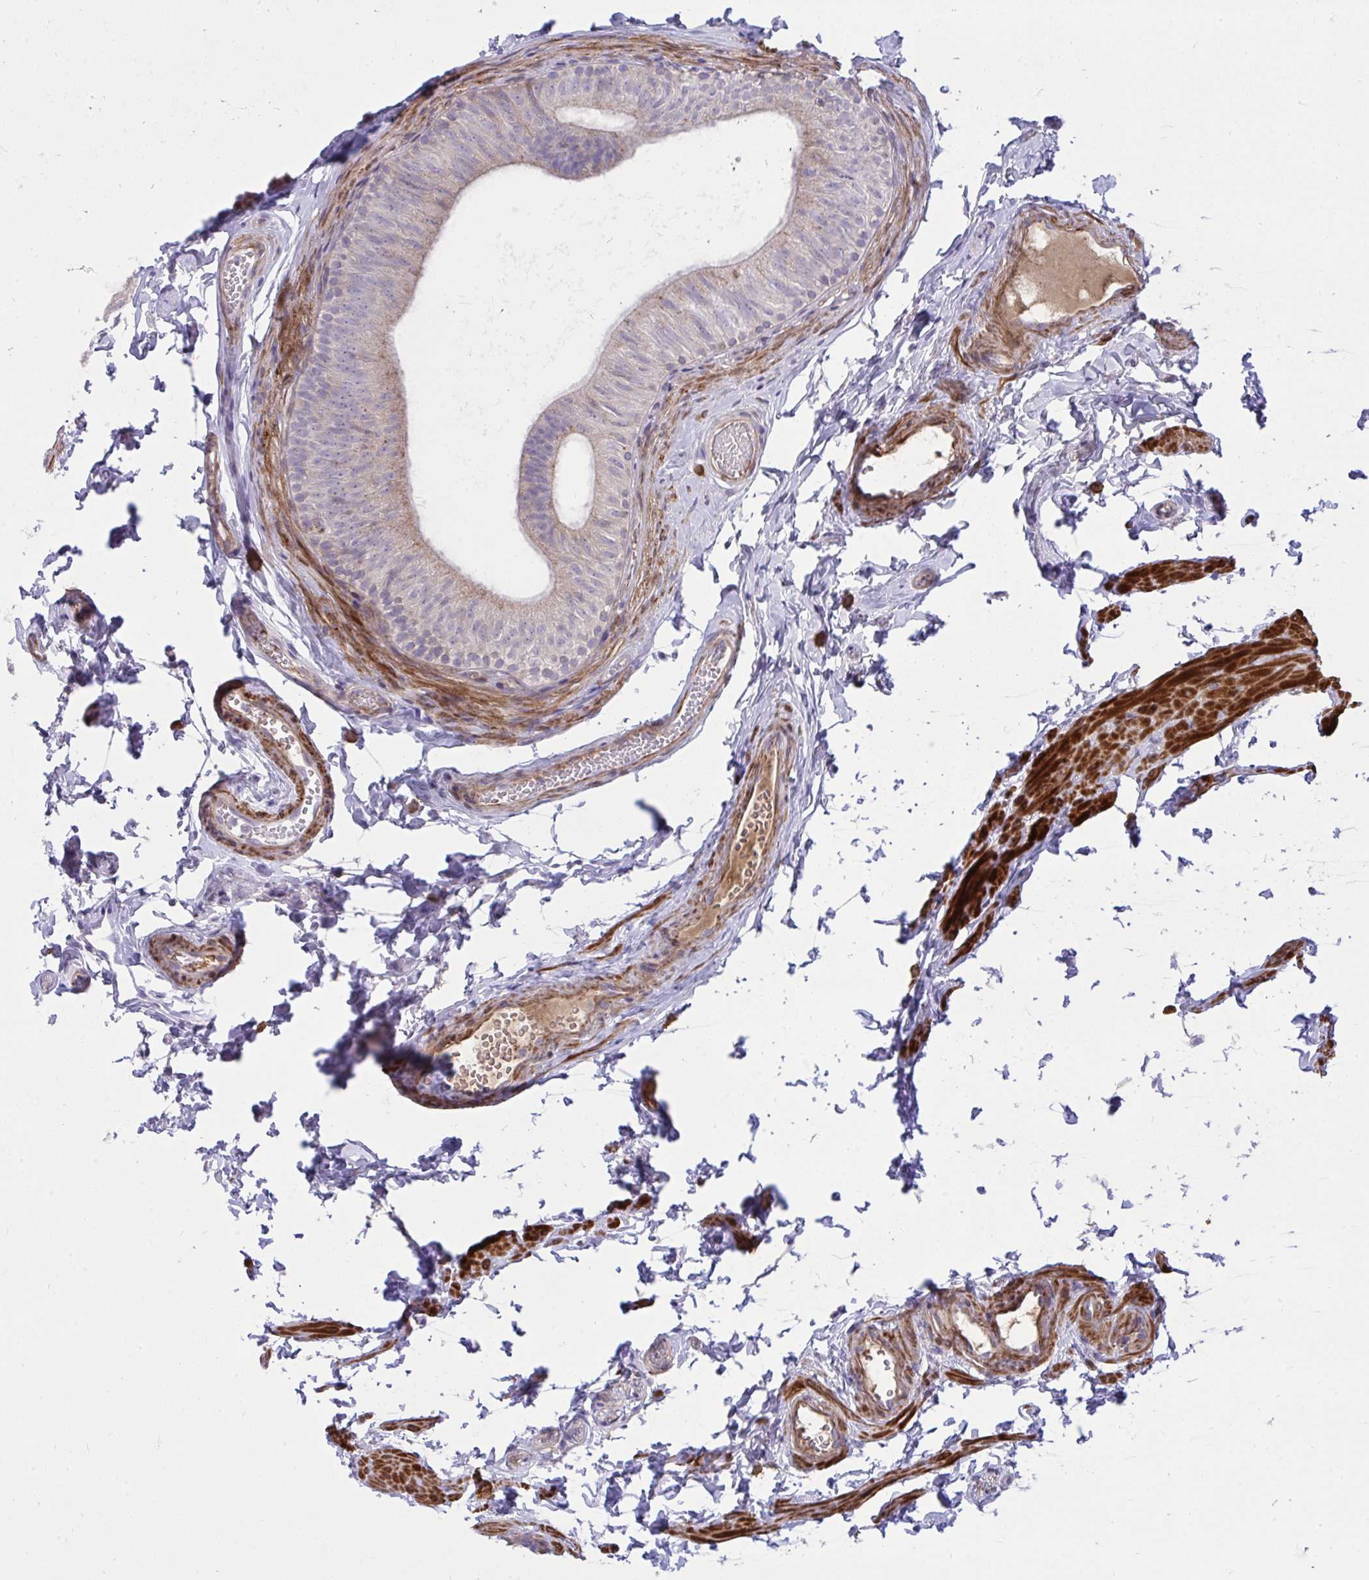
{"staining": {"intensity": "weak", "quantity": "25%-75%", "location": "cytoplasmic/membranous"}, "tissue": "epididymis", "cell_type": "Glandular cells", "image_type": "normal", "snomed": [{"axis": "morphology", "description": "Normal tissue, NOS"}, {"axis": "topography", "description": "Epididymis, spermatic cord, NOS"}, {"axis": "topography", "description": "Epididymis"}, {"axis": "topography", "description": "Peripheral nerve tissue"}], "caption": "Human epididymis stained for a protein (brown) demonstrates weak cytoplasmic/membranous positive expression in approximately 25%-75% of glandular cells.", "gene": "PIGZ", "patient": {"sex": "male", "age": 29}}